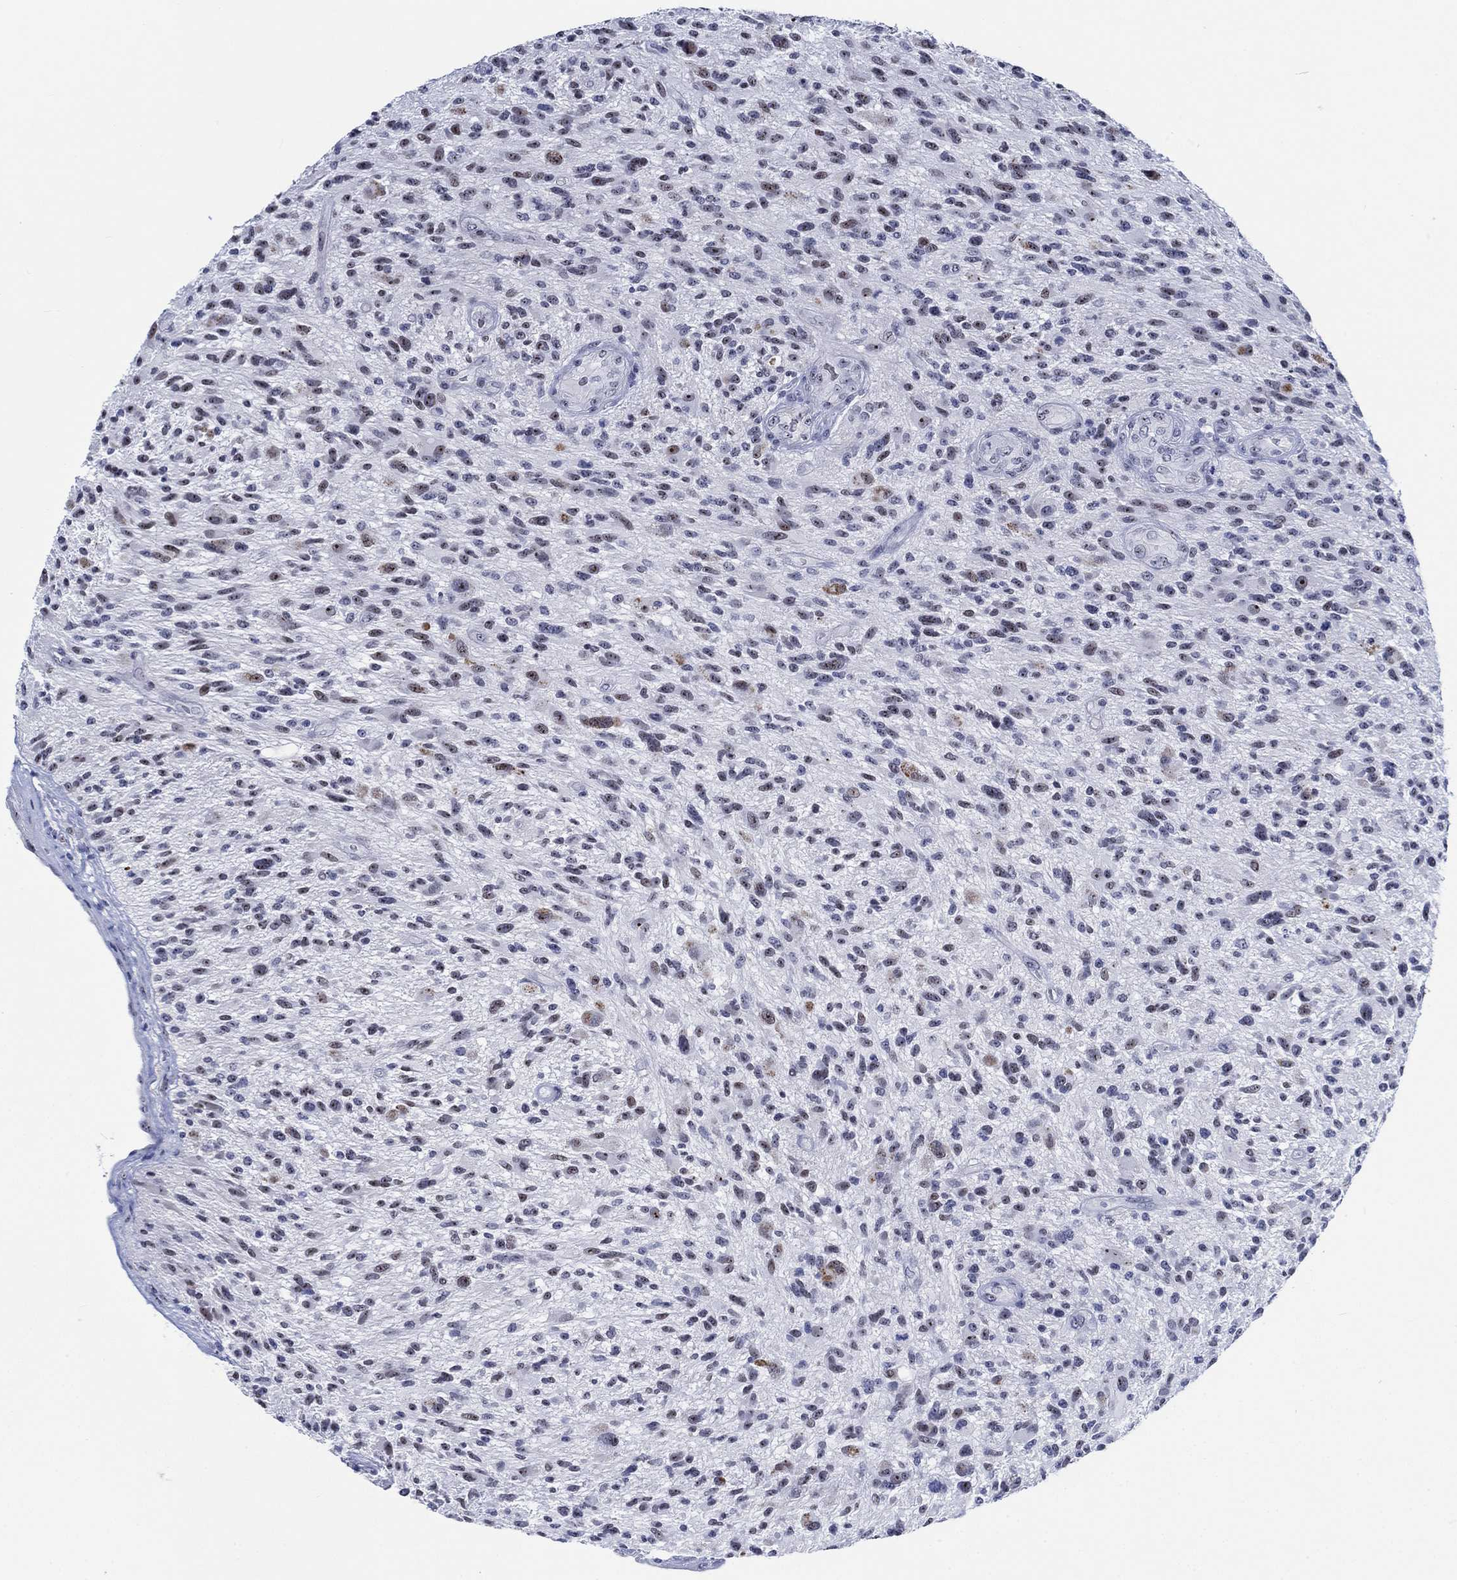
{"staining": {"intensity": "strong", "quantity": "<25%", "location": "nuclear"}, "tissue": "glioma", "cell_type": "Tumor cells", "image_type": "cancer", "snomed": [{"axis": "morphology", "description": "Glioma, malignant, High grade"}, {"axis": "topography", "description": "Brain"}], "caption": "This is a photomicrograph of IHC staining of high-grade glioma (malignant), which shows strong expression in the nuclear of tumor cells.", "gene": "ZNF446", "patient": {"sex": "male", "age": 47}}